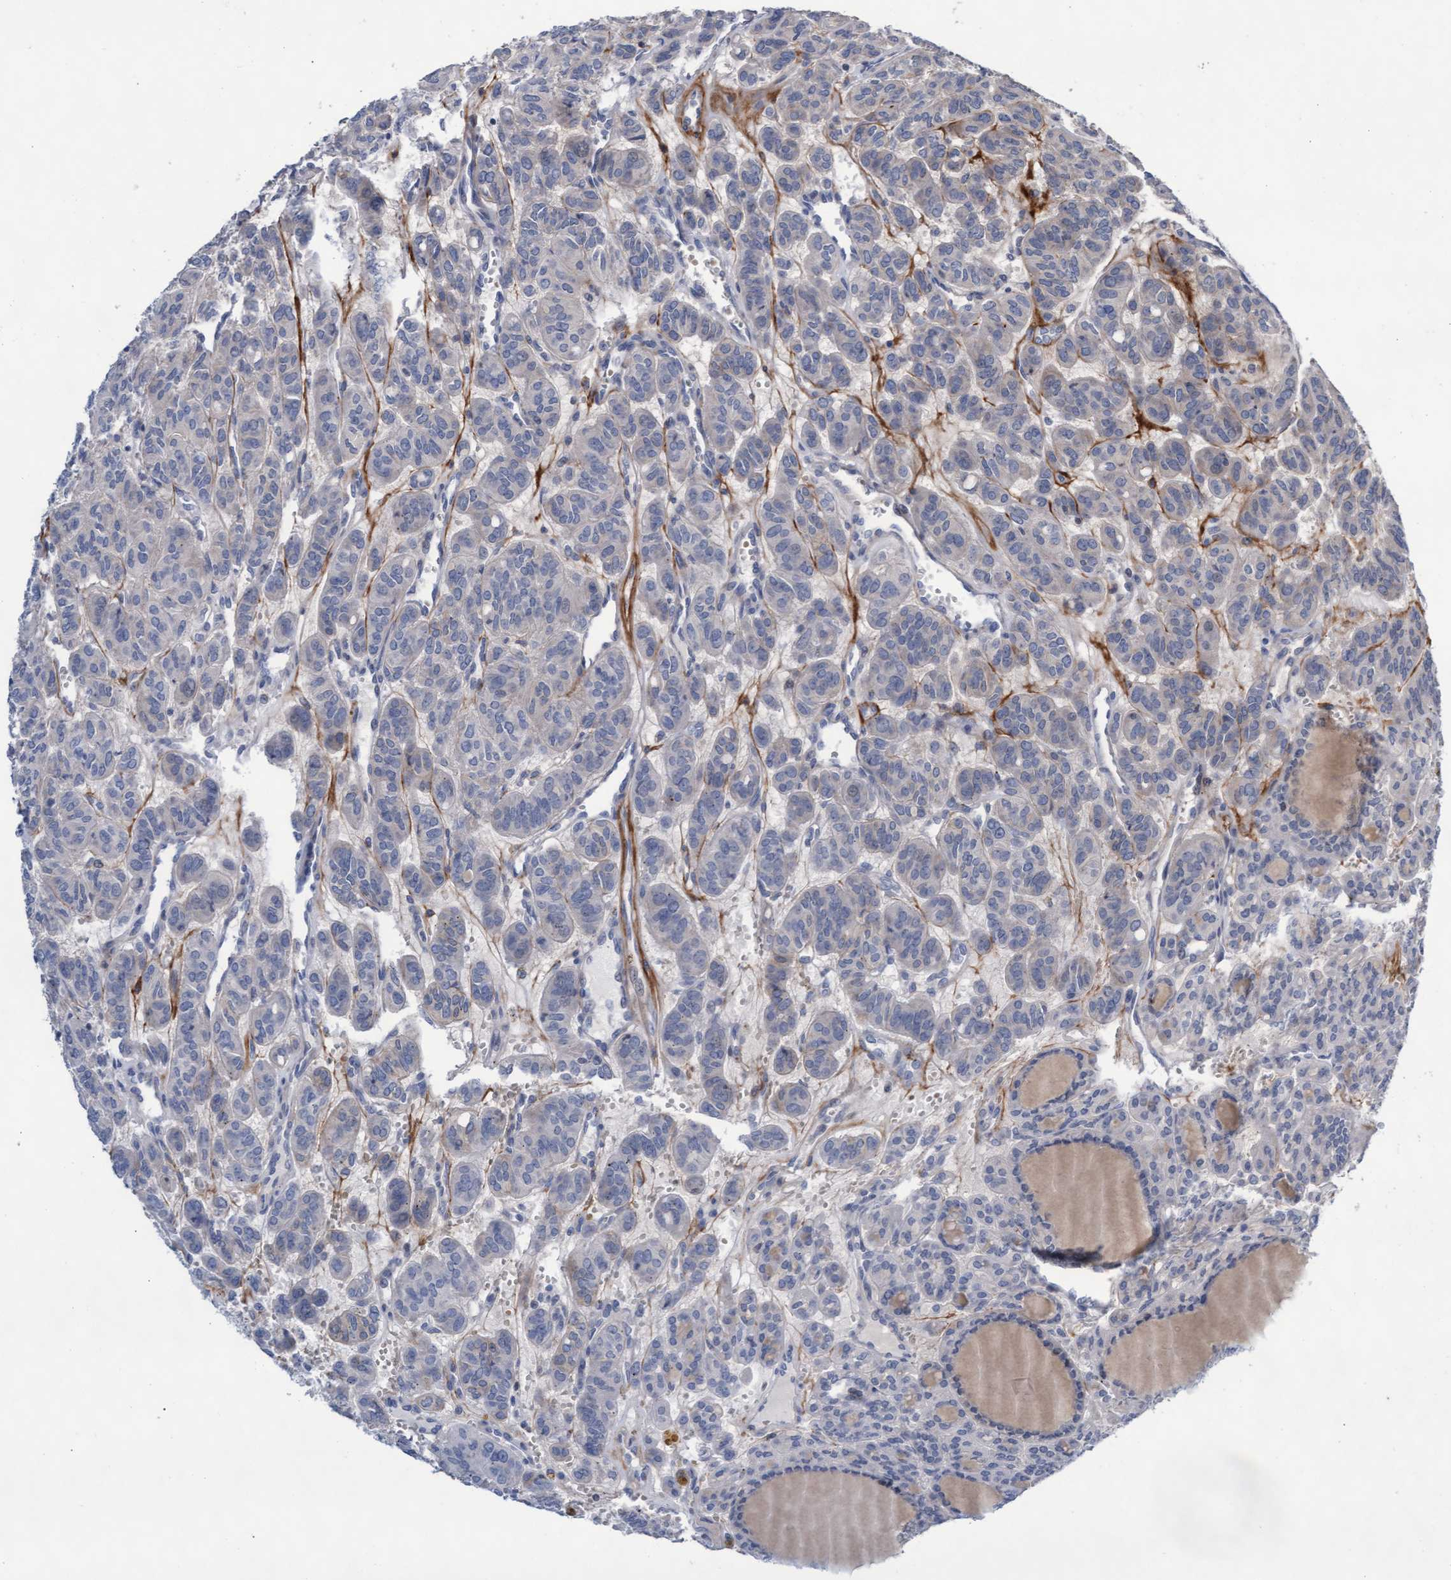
{"staining": {"intensity": "negative", "quantity": "none", "location": "none"}, "tissue": "thyroid cancer", "cell_type": "Tumor cells", "image_type": "cancer", "snomed": [{"axis": "morphology", "description": "Follicular adenoma carcinoma, NOS"}, {"axis": "topography", "description": "Thyroid gland"}], "caption": "Protein analysis of thyroid follicular adenoma carcinoma exhibits no significant staining in tumor cells.", "gene": "ABCF2", "patient": {"sex": "female", "age": 71}}